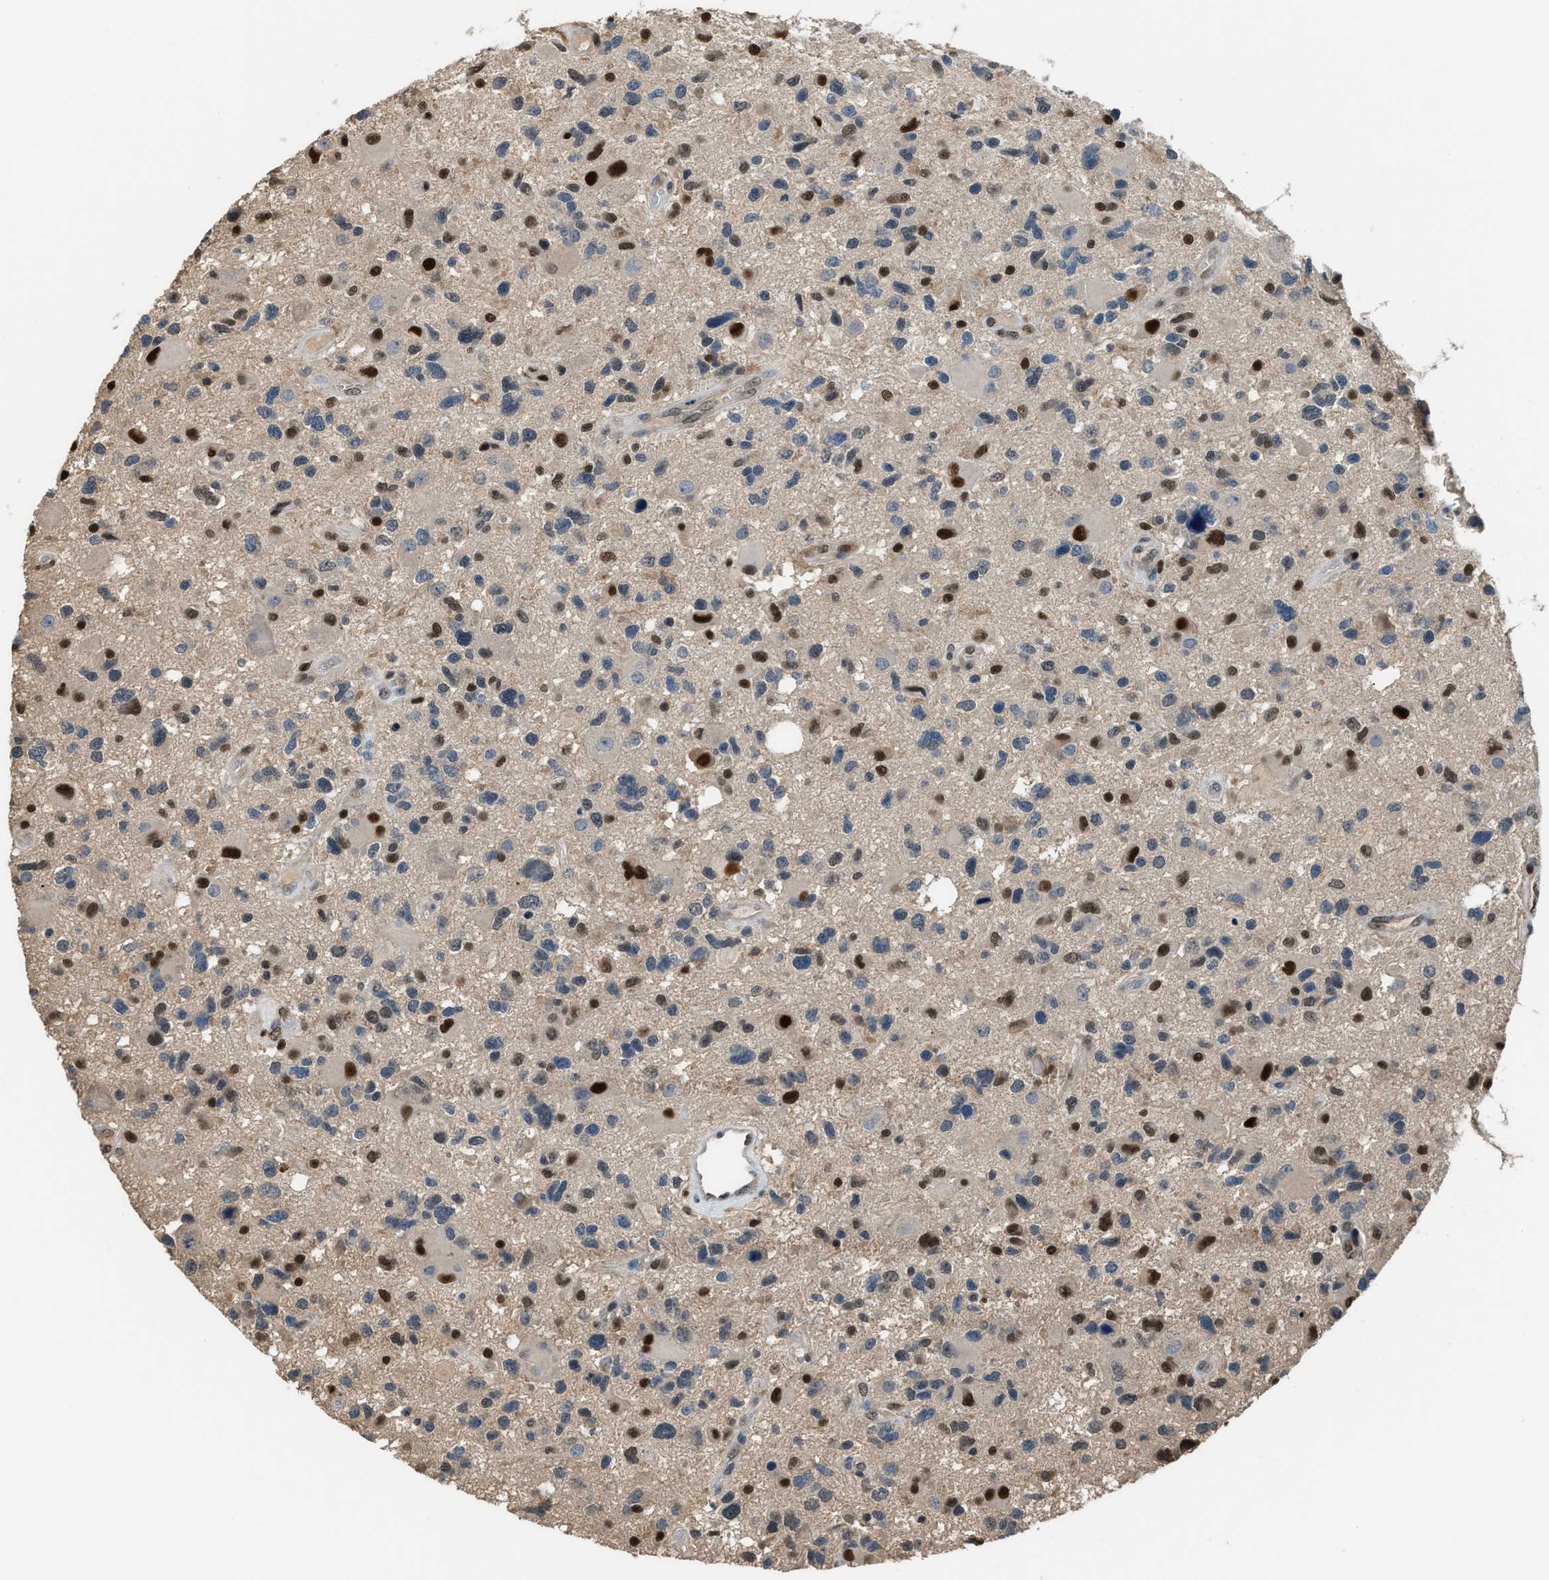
{"staining": {"intensity": "strong", "quantity": "<25%", "location": "nuclear"}, "tissue": "glioma", "cell_type": "Tumor cells", "image_type": "cancer", "snomed": [{"axis": "morphology", "description": "Glioma, malignant, High grade"}, {"axis": "topography", "description": "Brain"}], "caption": "Immunohistochemical staining of malignant glioma (high-grade) exhibits strong nuclear protein positivity in approximately <25% of tumor cells.", "gene": "ALX1", "patient": {"sex": "male", "age": 33}}